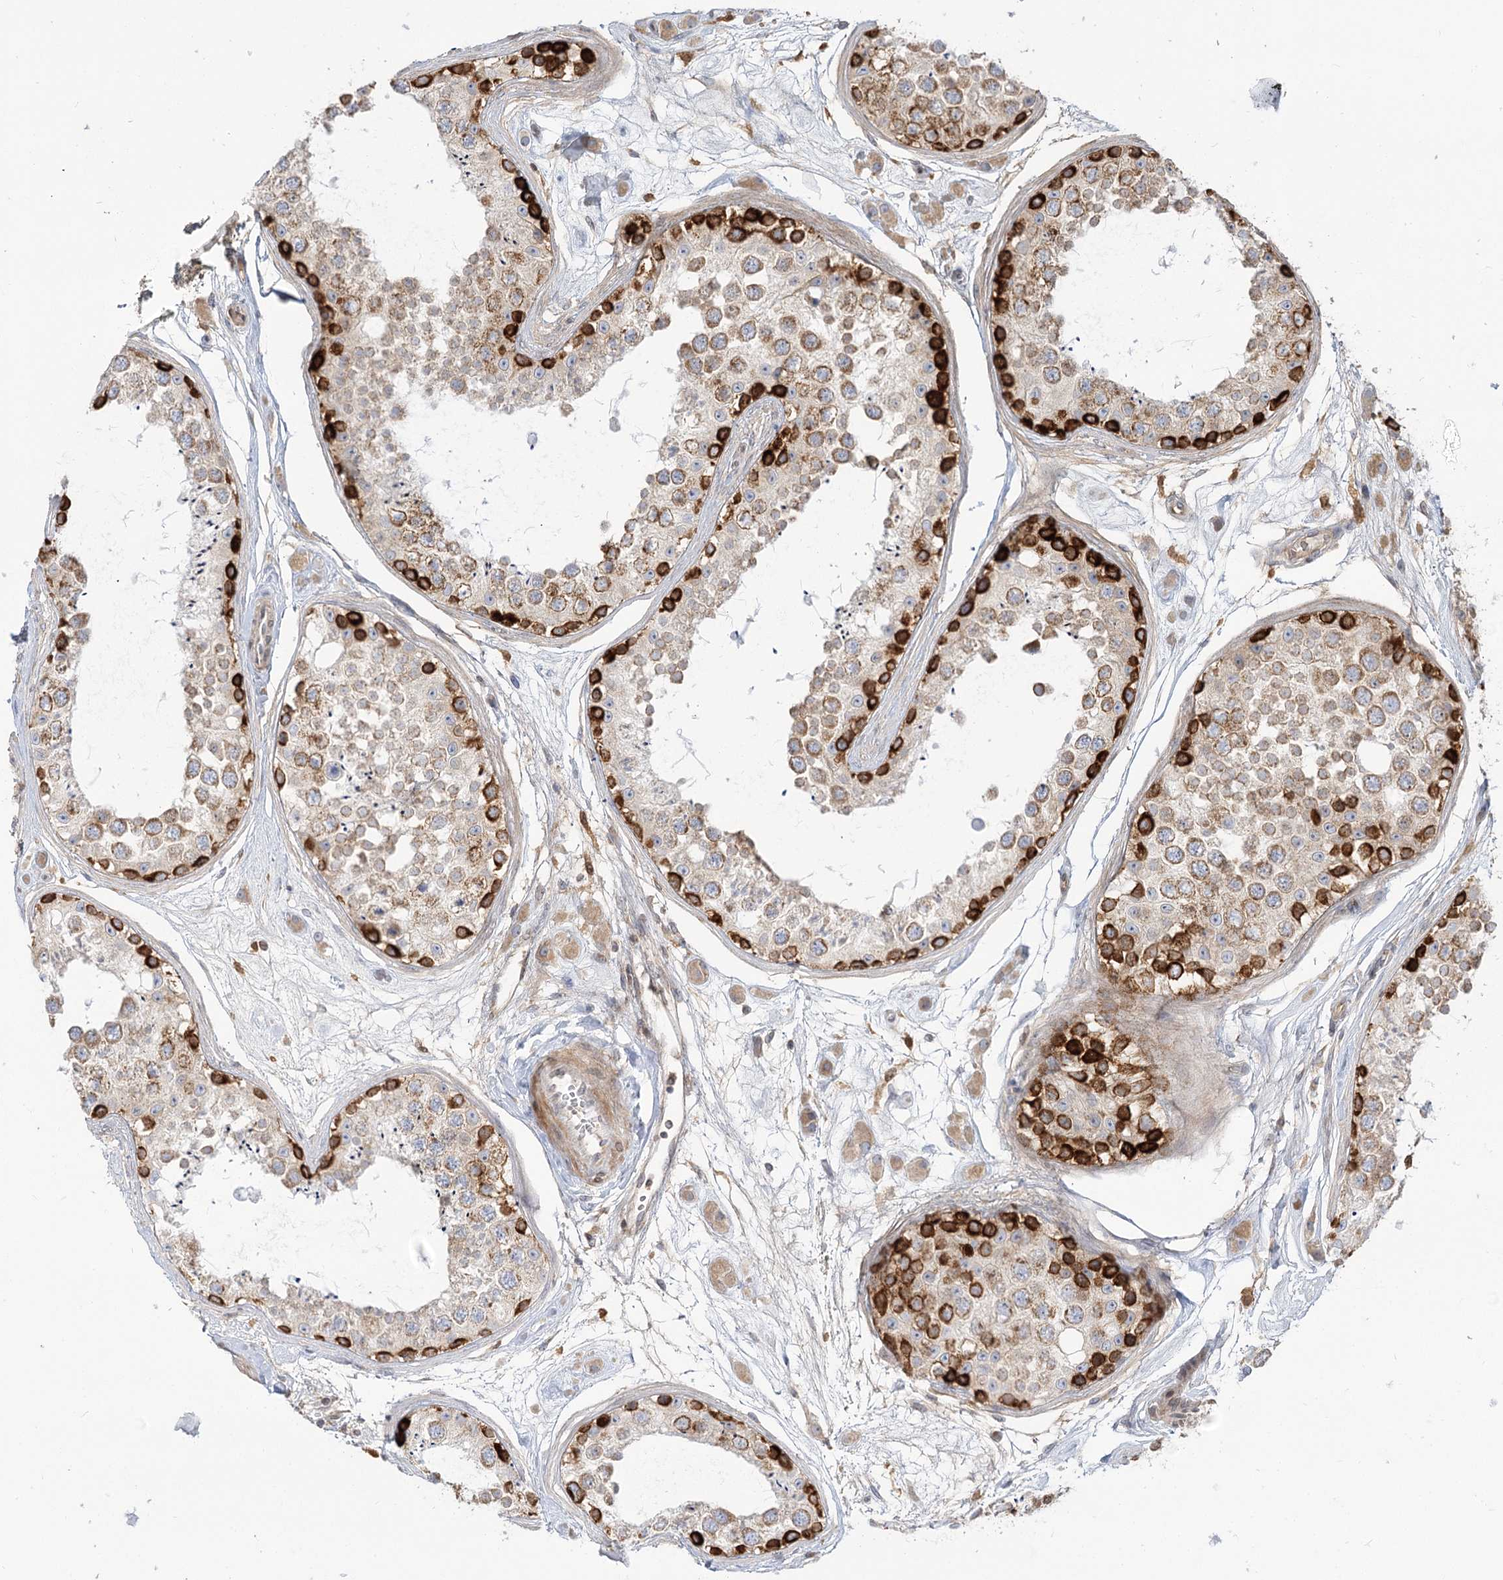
{"staining": {"intensity": "strong", "quantity": "25%-75%", "location": "cytoplasmic/membranous"}, "tissue": "testis", "cell_type": "Cells in seminiferous ducts", "image_type": "normal", "snomed": [{"axis": "morphology", "description": "Normal tissue, NOS"}, {"axis": "topography", "description": "Testis"}], "caption": "Protein staining of unremarkable testis shows strong cytoplasmic/membranous staining in about 25%-75% of cells in seminiferous ducts.", "gene": "MTMR3", "patient": {"sex": "male", "age": 25}}